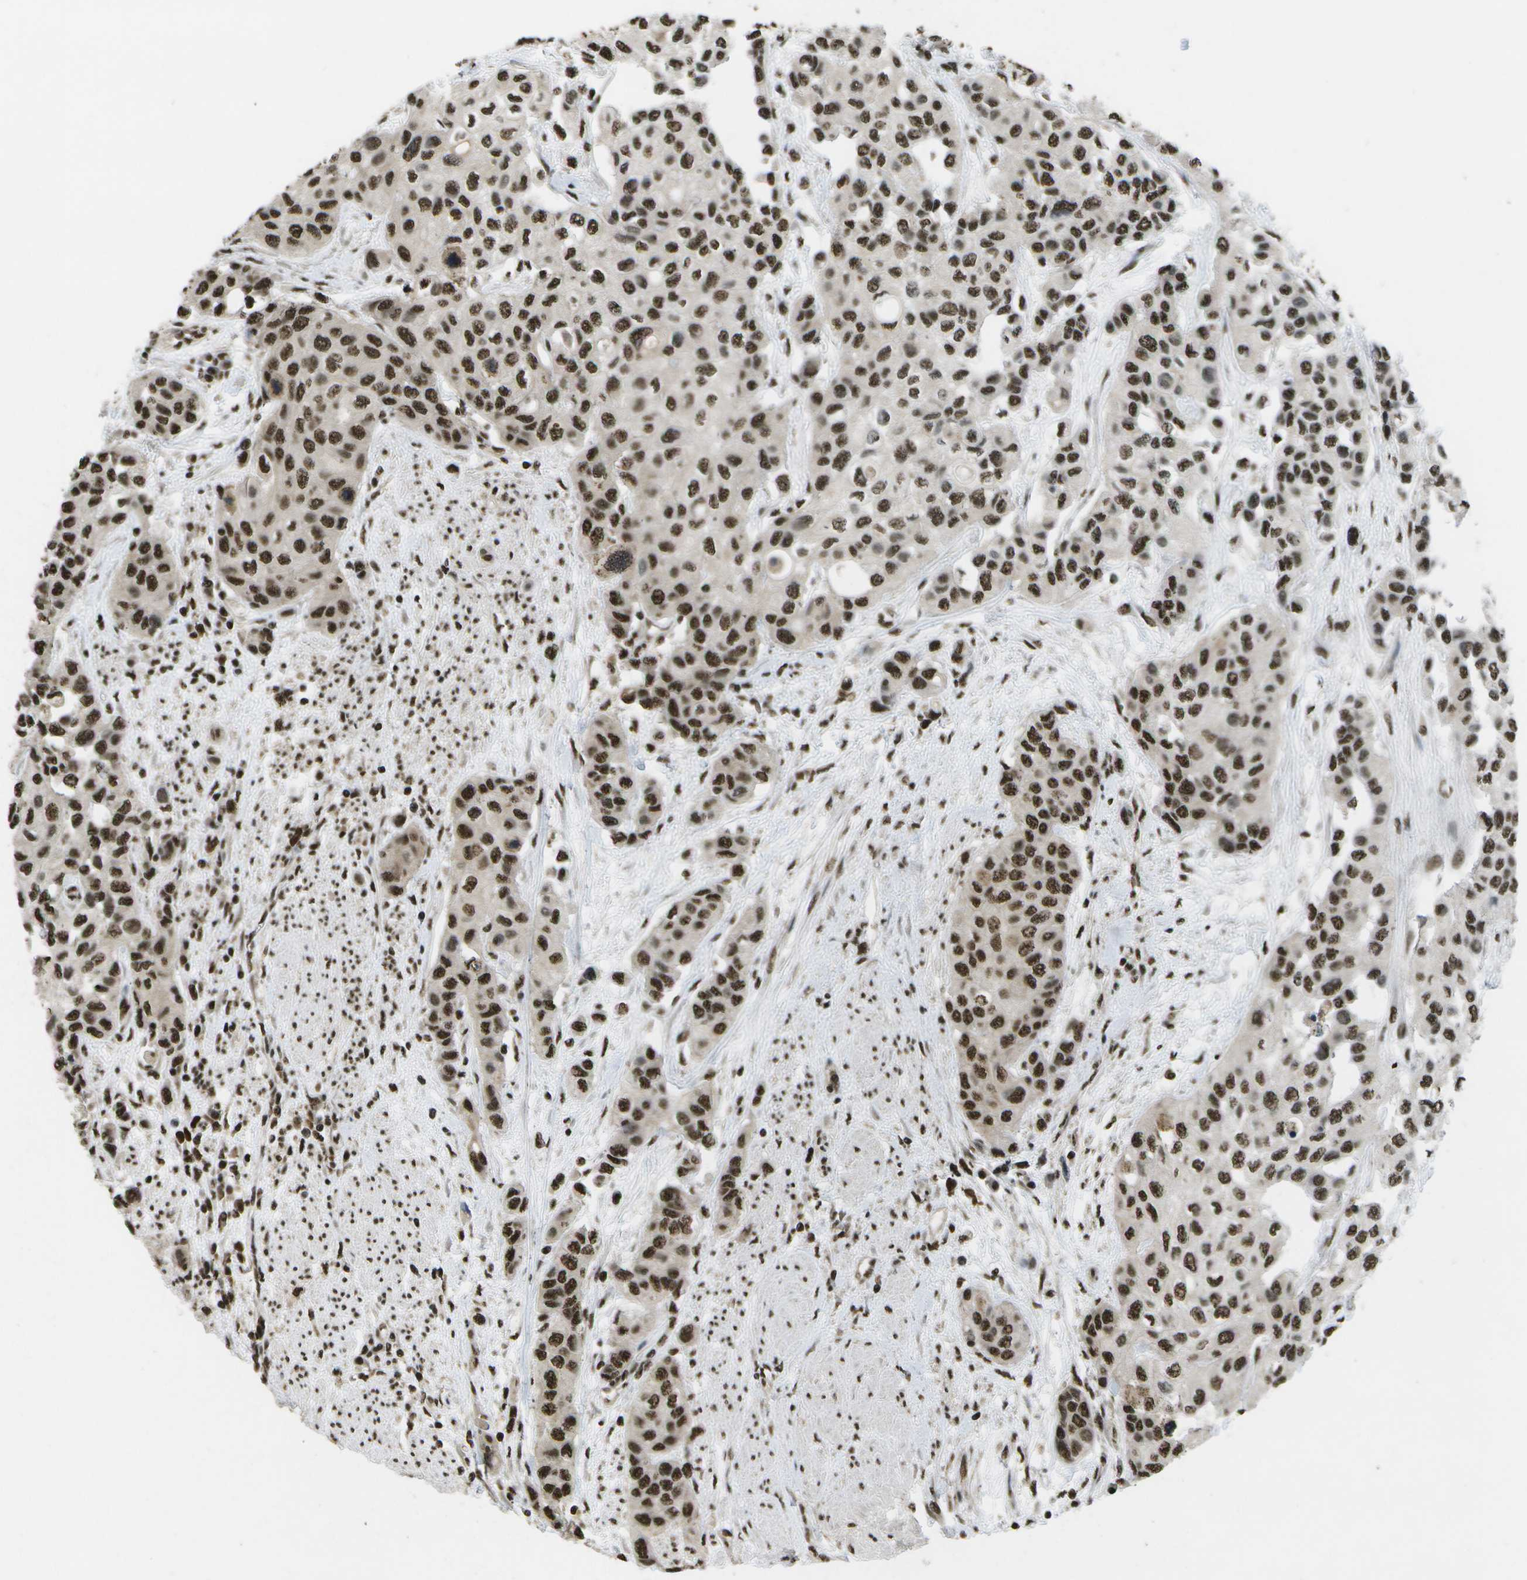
{"staining": {"intensity": "strong", "quantity": ">75%", "location": "nuclear"}, "tissue": "urothelial cancer", "cell_type": "Tumor cells", "image_type": "cancer", "snomed": [{"axis": "morphology", "description": "Urothelial carcinoma, High grade"}, {"axis": "topography", "description": "Urinary bladder"}], "caption": "Immunohistochemistry (IHC) photomicrograph of neoplastic tissue: human urothelial carcinoma (high-grade) stained using immunohistochemistry demonstrates high levels of strong protein expression localized specifically in the nuclear of tumor cells, appearing as a nuclear brown color.", "gene": "SPEN", "patient": {"sex": "female", "age": 56}}